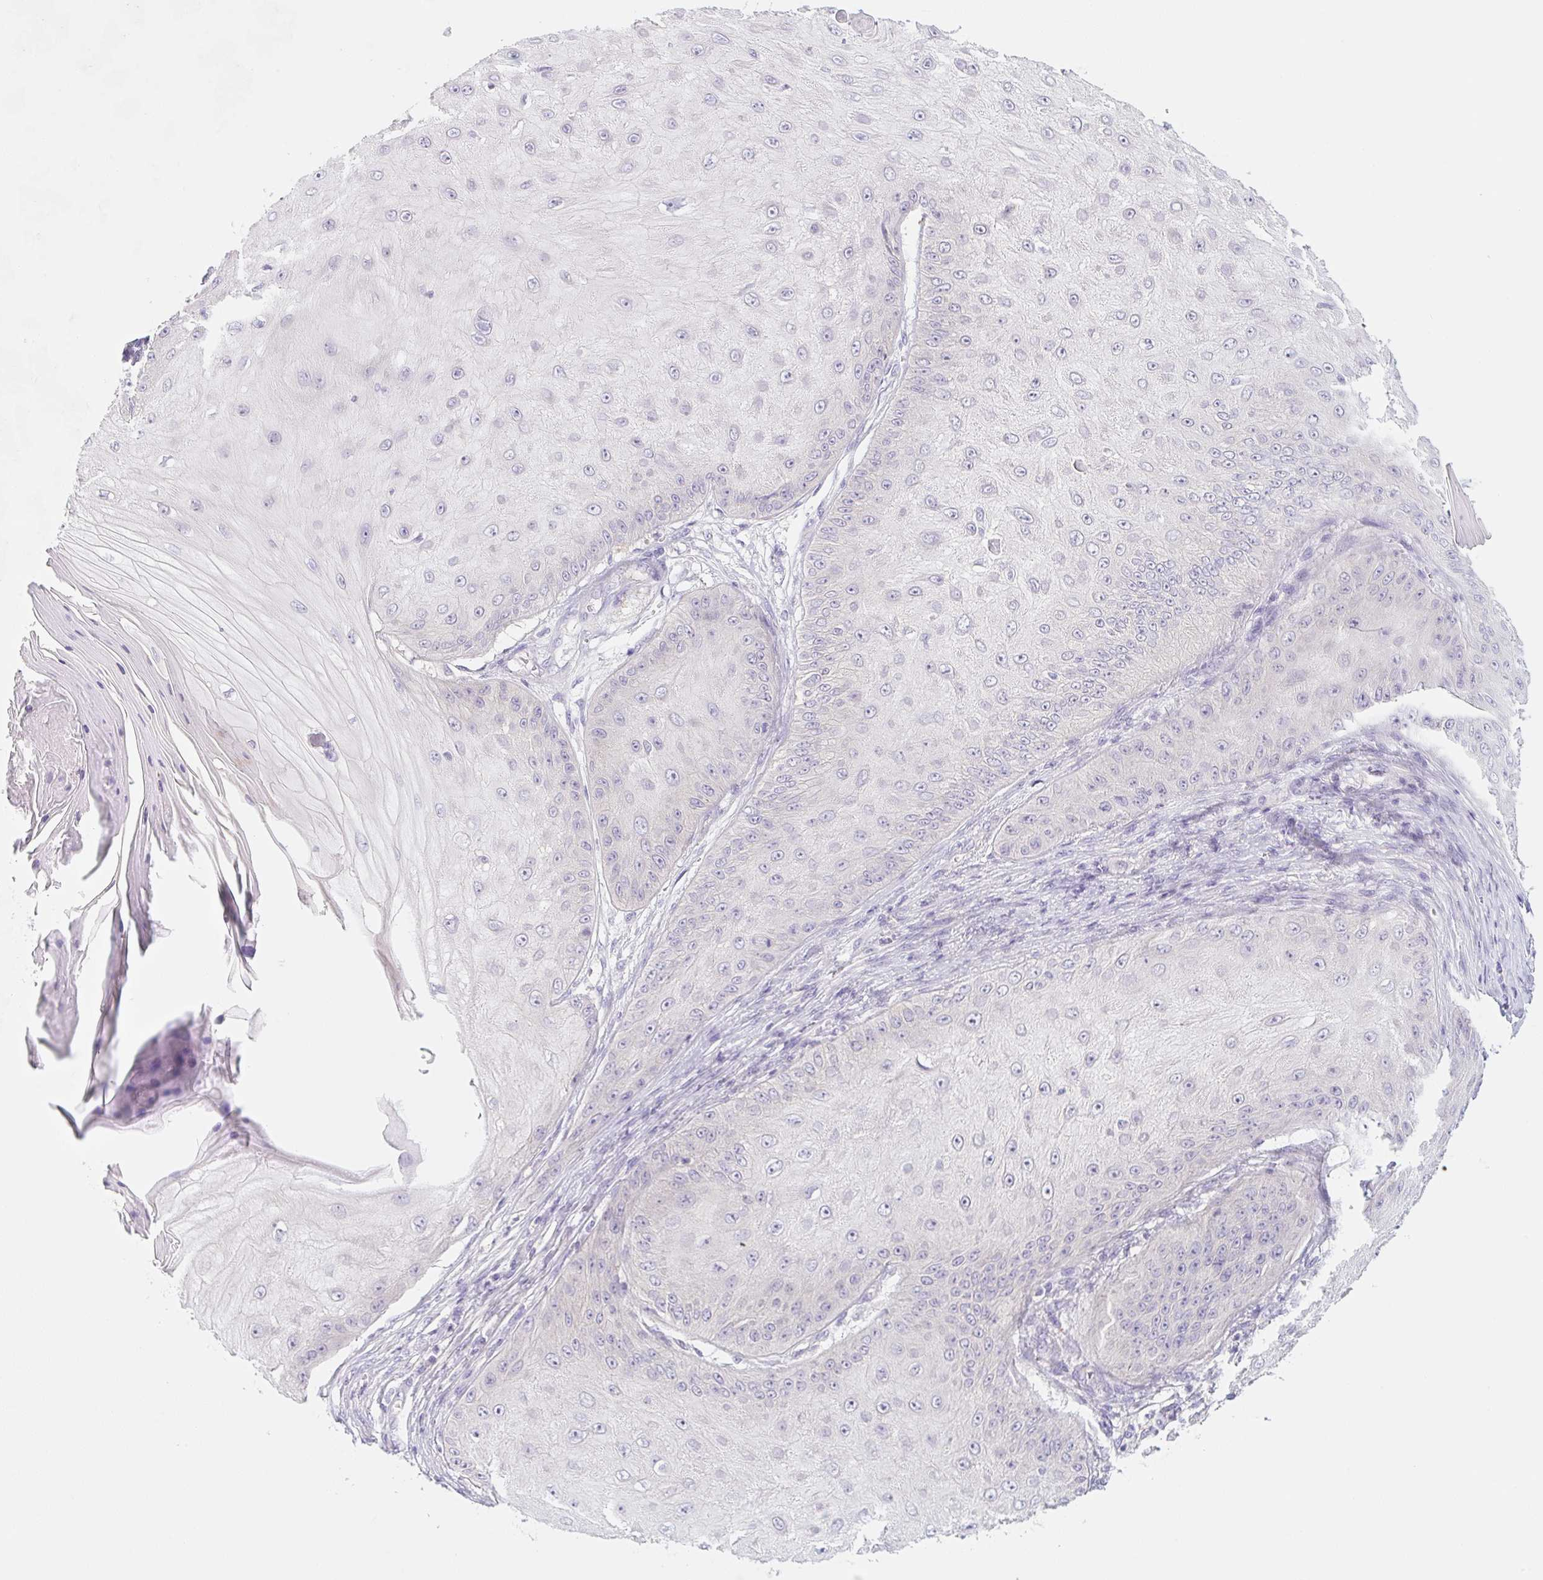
{"staining": {"intensity": "negative", "quantity": "none", "location": "none"}, "tissue": "skin cancer", "cell_type": "Tumor cells", "image_type": "cancer", "snomed": [{"axis": "morphology", "description": "Squamous cell carcinoma, NOS"}, {"axis": "topography", "description": "Skin"}], "caption": "Tumor cells are negative for protein expression in human skin cancer (squamous cell carcinoma).", "gene": "LYVE1", "patient": {"sex": "male", "age": 70}}